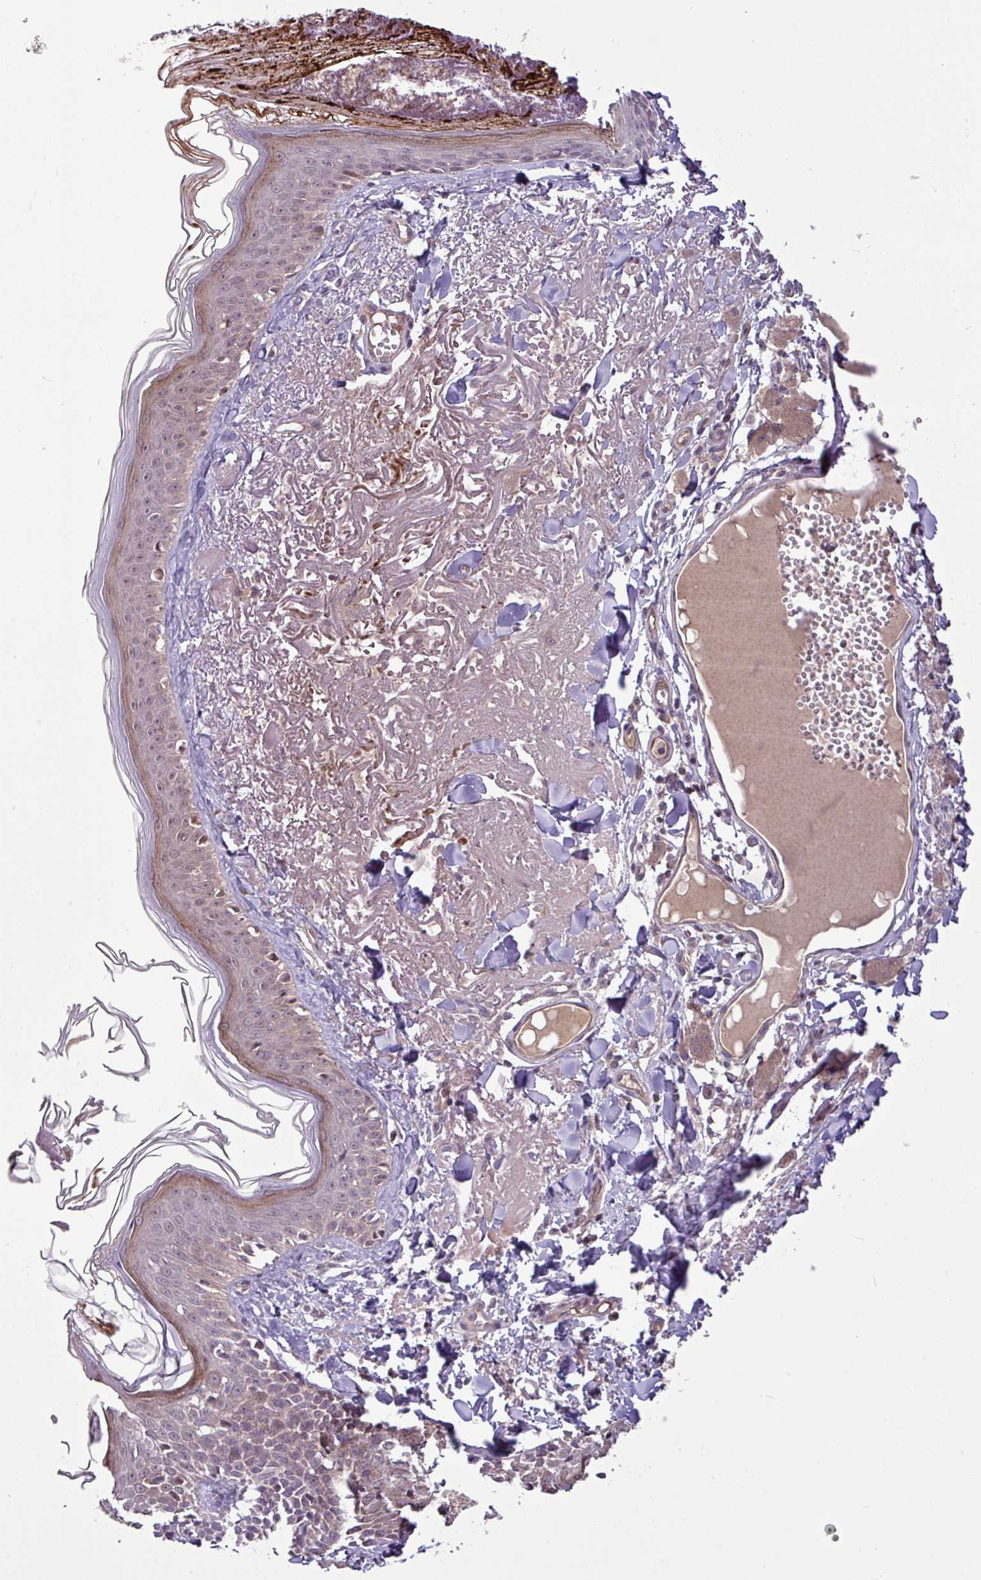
{"staining": {"intensity": "weak", "quantity": "25%-75%", "location": "cytoplasmic/membranous"}, "tissue": "skin", "cell_type": "Fibroblasts", "image_type": "normal", "snomed": [{"axis": "morphology", "description": "Normal tissue, NOS"}, {"axis": "morphology", "description": "Malignant melanoma, NOS"}, {"axis": "topography", "description": "Skin"}], "caption": "Brown immunohistochemical staining in normal skin shows weak cytoplasmic/membranous staining in approximately 25%-75% of fibroblasts.", "gene": "XIAP", "patient": {"sex": "male", "age": 80}}